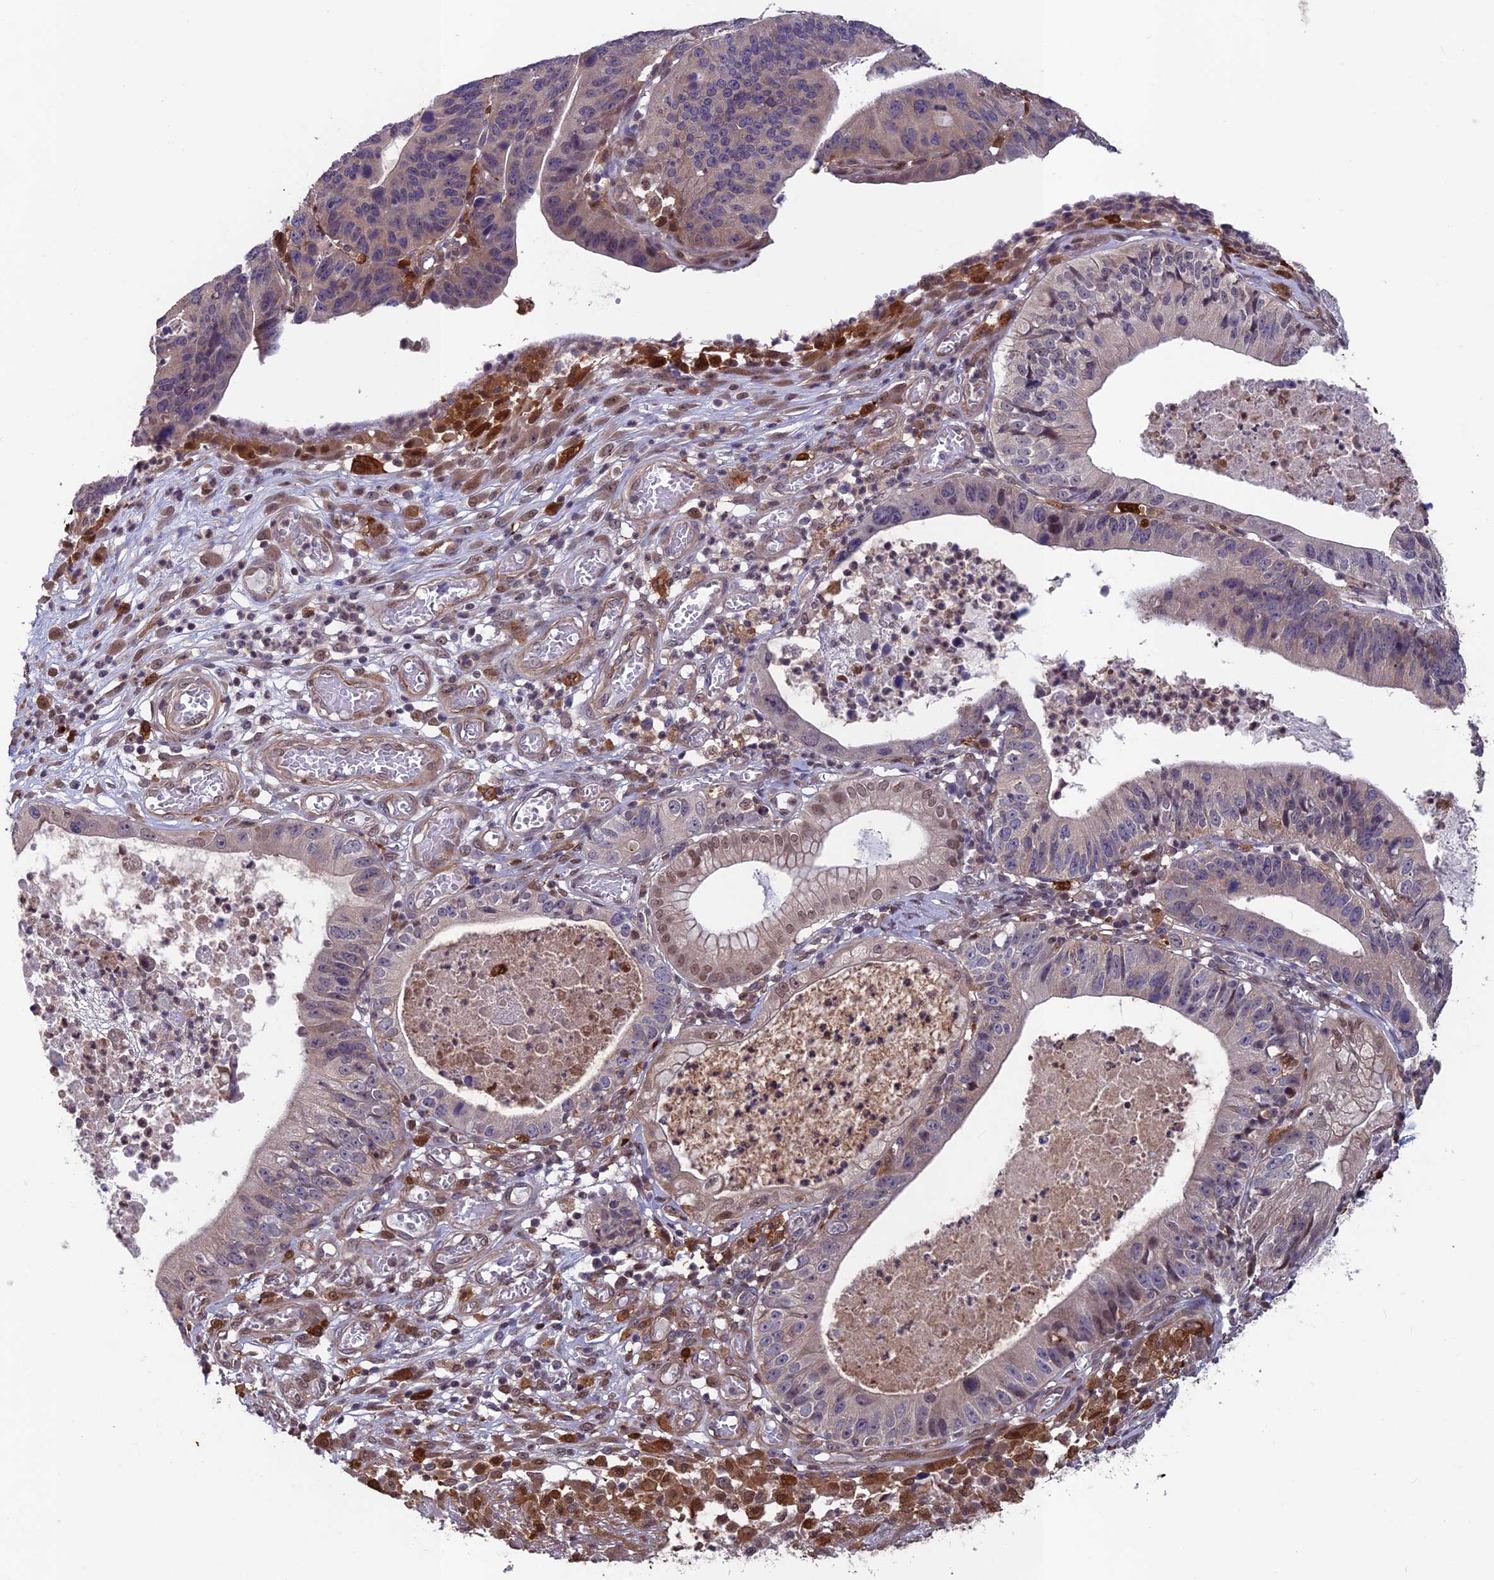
{"staining": {"intensity": "weak", "quantity": "<25%", "location": "nuclear"}, "tissue": "stomach cancer", "cell_type": "Tumor cells", "image_type": "cancer", "snomed": [{"axis": "morphology", "description": "Adenocarcinoma, NOS"}, {"axis": "topography", "description": "Stomach"}], "caption": "This is a photomicrograph of IHC staining of stomach cancer, which shows no expression in tumor cells.", "gene": "MAST2", "patient": {"sex": "male", "age": 59}}